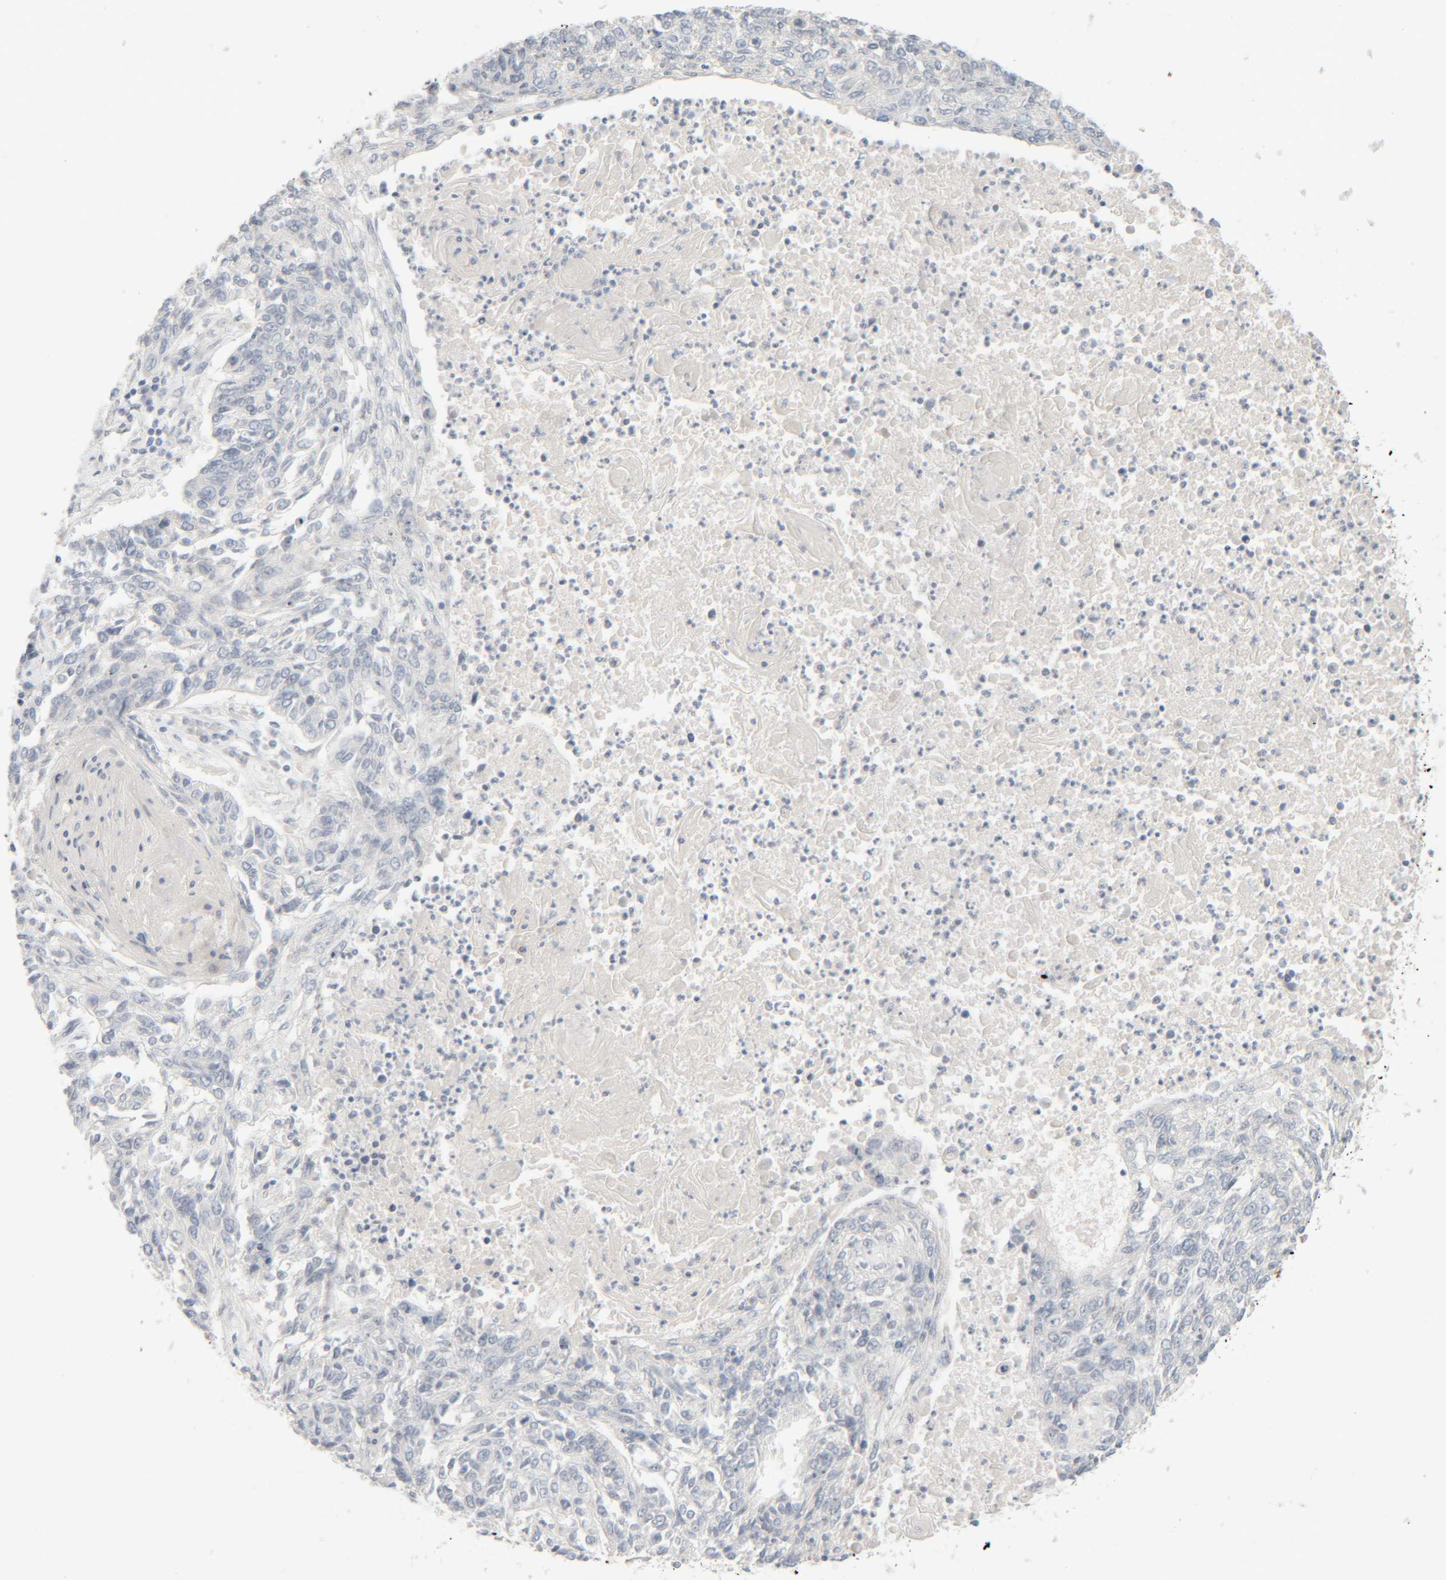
{"staining": {"intensity": "negative", "quantity": "none", "location": "none"}, "tissue": "lung cancer", "cell_type": "Tumor cells", "image_type": "cancer", "snomed": [{"axis": "morphology", "description": "Normal tissue, NOS"}, {"axis": "morphology", "description": "Squamous cell carcinoma, NOS"}, {"axis": "topography", "description": "Cartilage tissue"}, {"axis": "topography", "description": "Bronchus"}, {"axis": "topography", "description": "Lung"}], "caption": "An immunohistochemistry micrograph of squamous cell carcinoma (lung) is shown. There is no staining in tumor cells of squamous cell carcinoma (lung). The staining was performed using DAB (3,3'-diaminobenzidine) to visualize the protein expression in brown, while the nuclei were stained in blue with hematoxylin (Magnification: 20x).", "gene": "RIDA", "patient": {"sex": "female", "age": 49}}